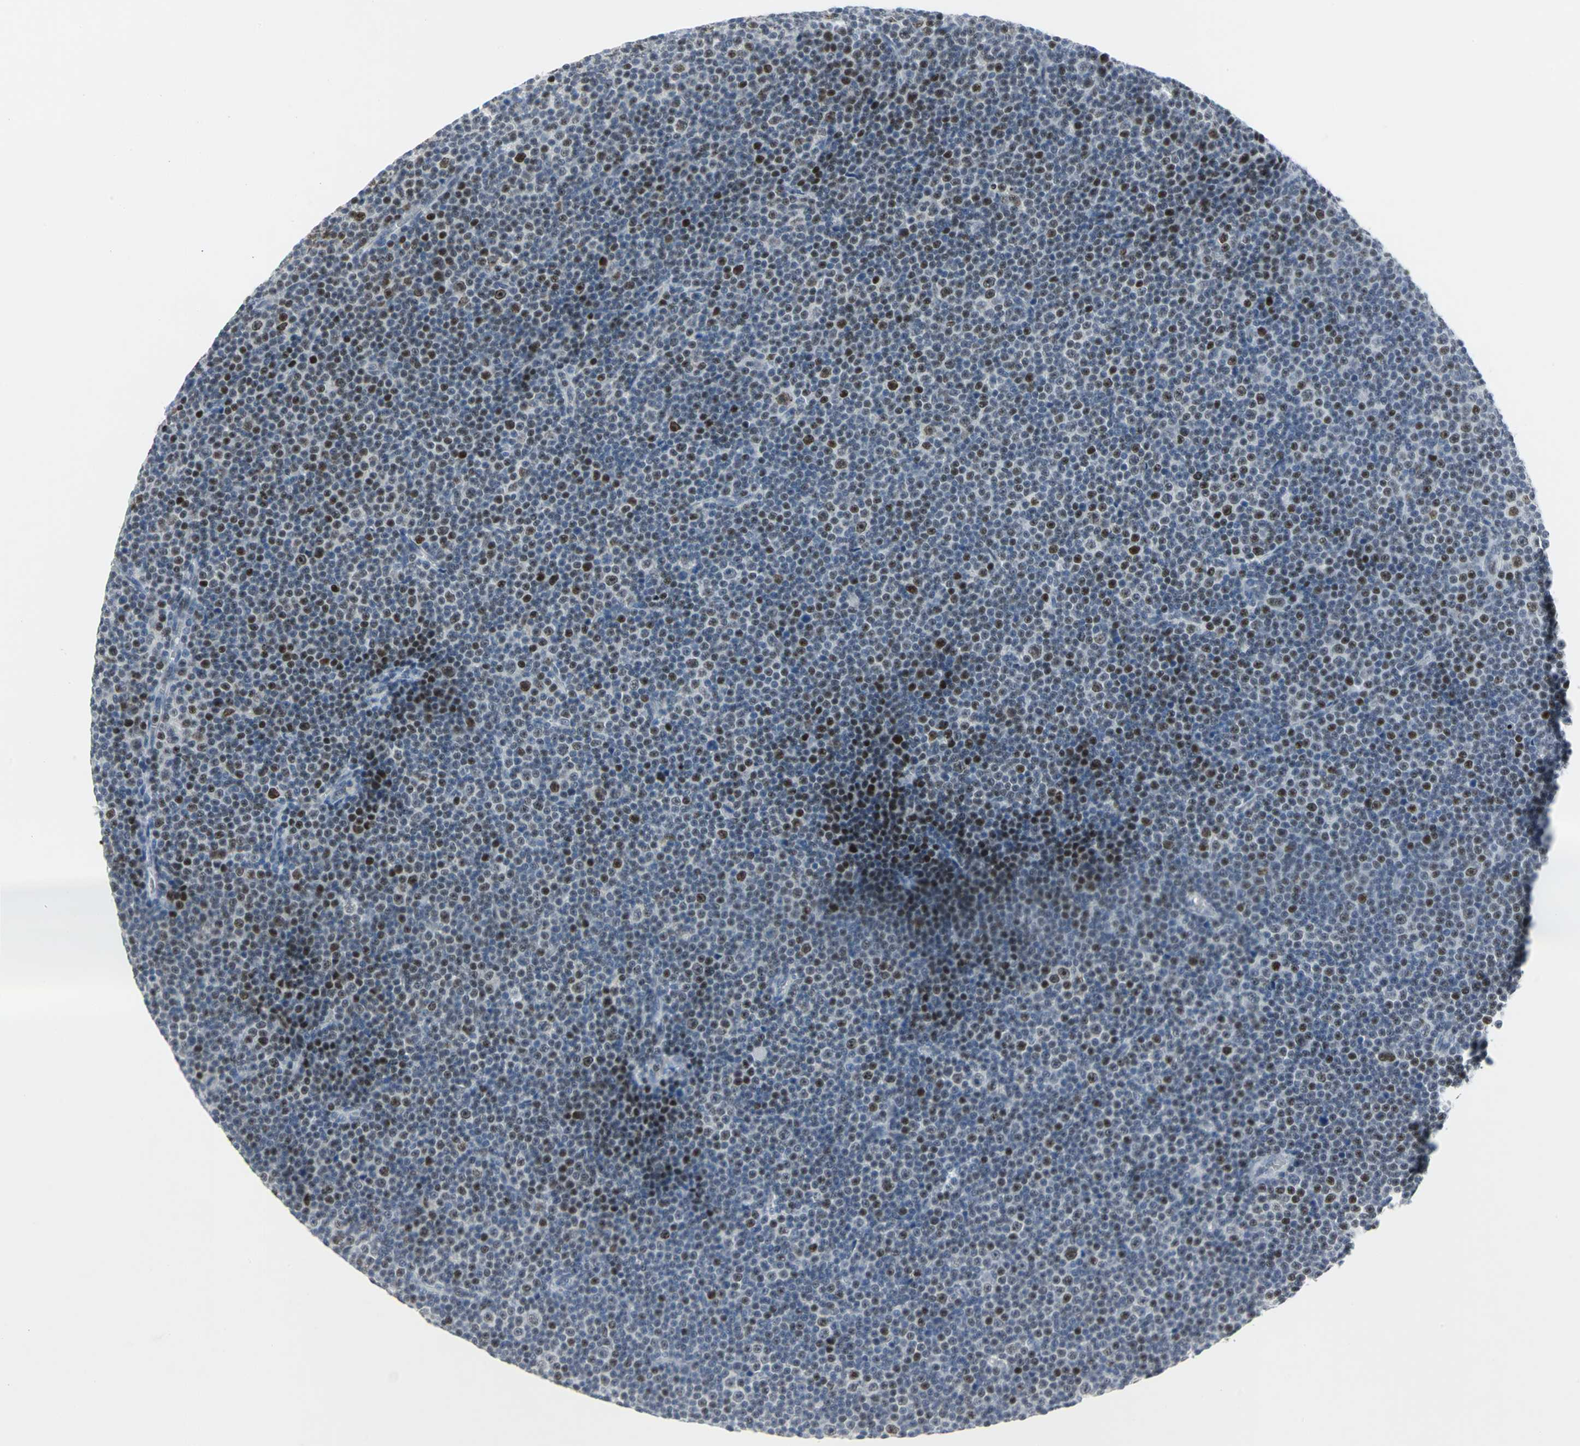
{"staining": {"intensity": "moderate", "quantity": "25%-75%", "location": "nuclear"}, "tissue": "lymphoma", "cell_type": "Tumor cells", "image_type": "cancer", "snomed": [{"axis": "morphology", "description": "Malignant lymphoma, non-Hodgkin's type, Low grade"}, {"axis": "topography", "description": "Lymph node"}], "caption": "Brown immunohistochemical staining in human malignant lymphoma, non-Hodgkin's type (low-grade) demonstrates moderate nuclear positivity in about 25%-75% of tumor cells. The protein of interest is shown in brown color, while the nuclei are stained blue.", "gene": "RPA1", "patient": {"sex": "female", "age": 67}}